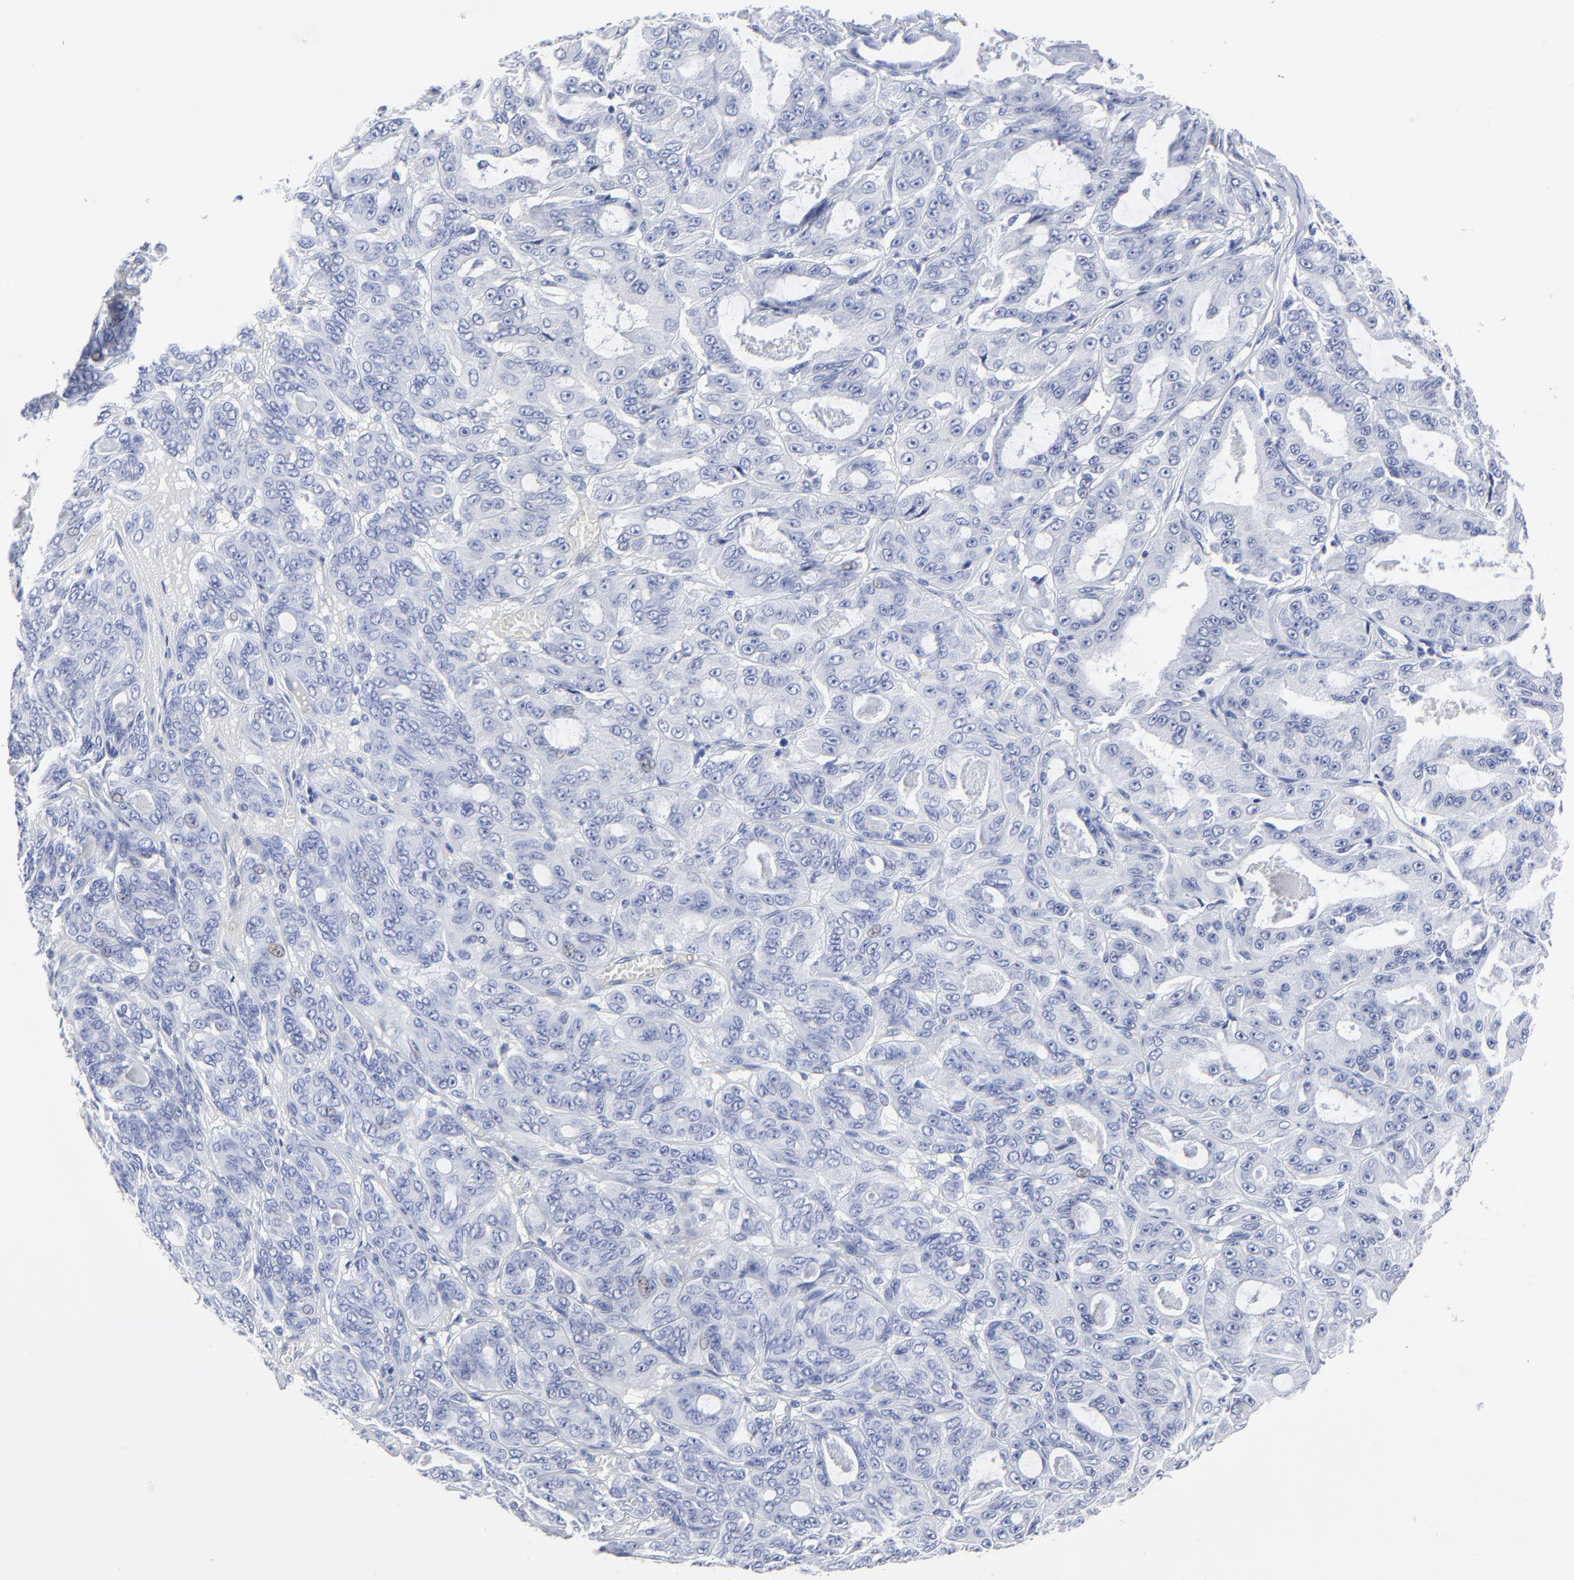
{"staining": {"intensity": "weak", "quantity": "<25%", "location": "nuclear"}, "tissue": "ovarian cancer", "cell_type": "Tumor cells", "image_type": "cancer", "snomed": [{"axis": "morphology", "description": "Carcinoma, endometroid"}, {"axis": "topography", "description": "Ovary"}], "caption": "Tumor cells are negative for protein expression in human endometroid carcinoma (ovarian).", "gene": "PSD3", "patient": {"sex": "female", "age": 61}}